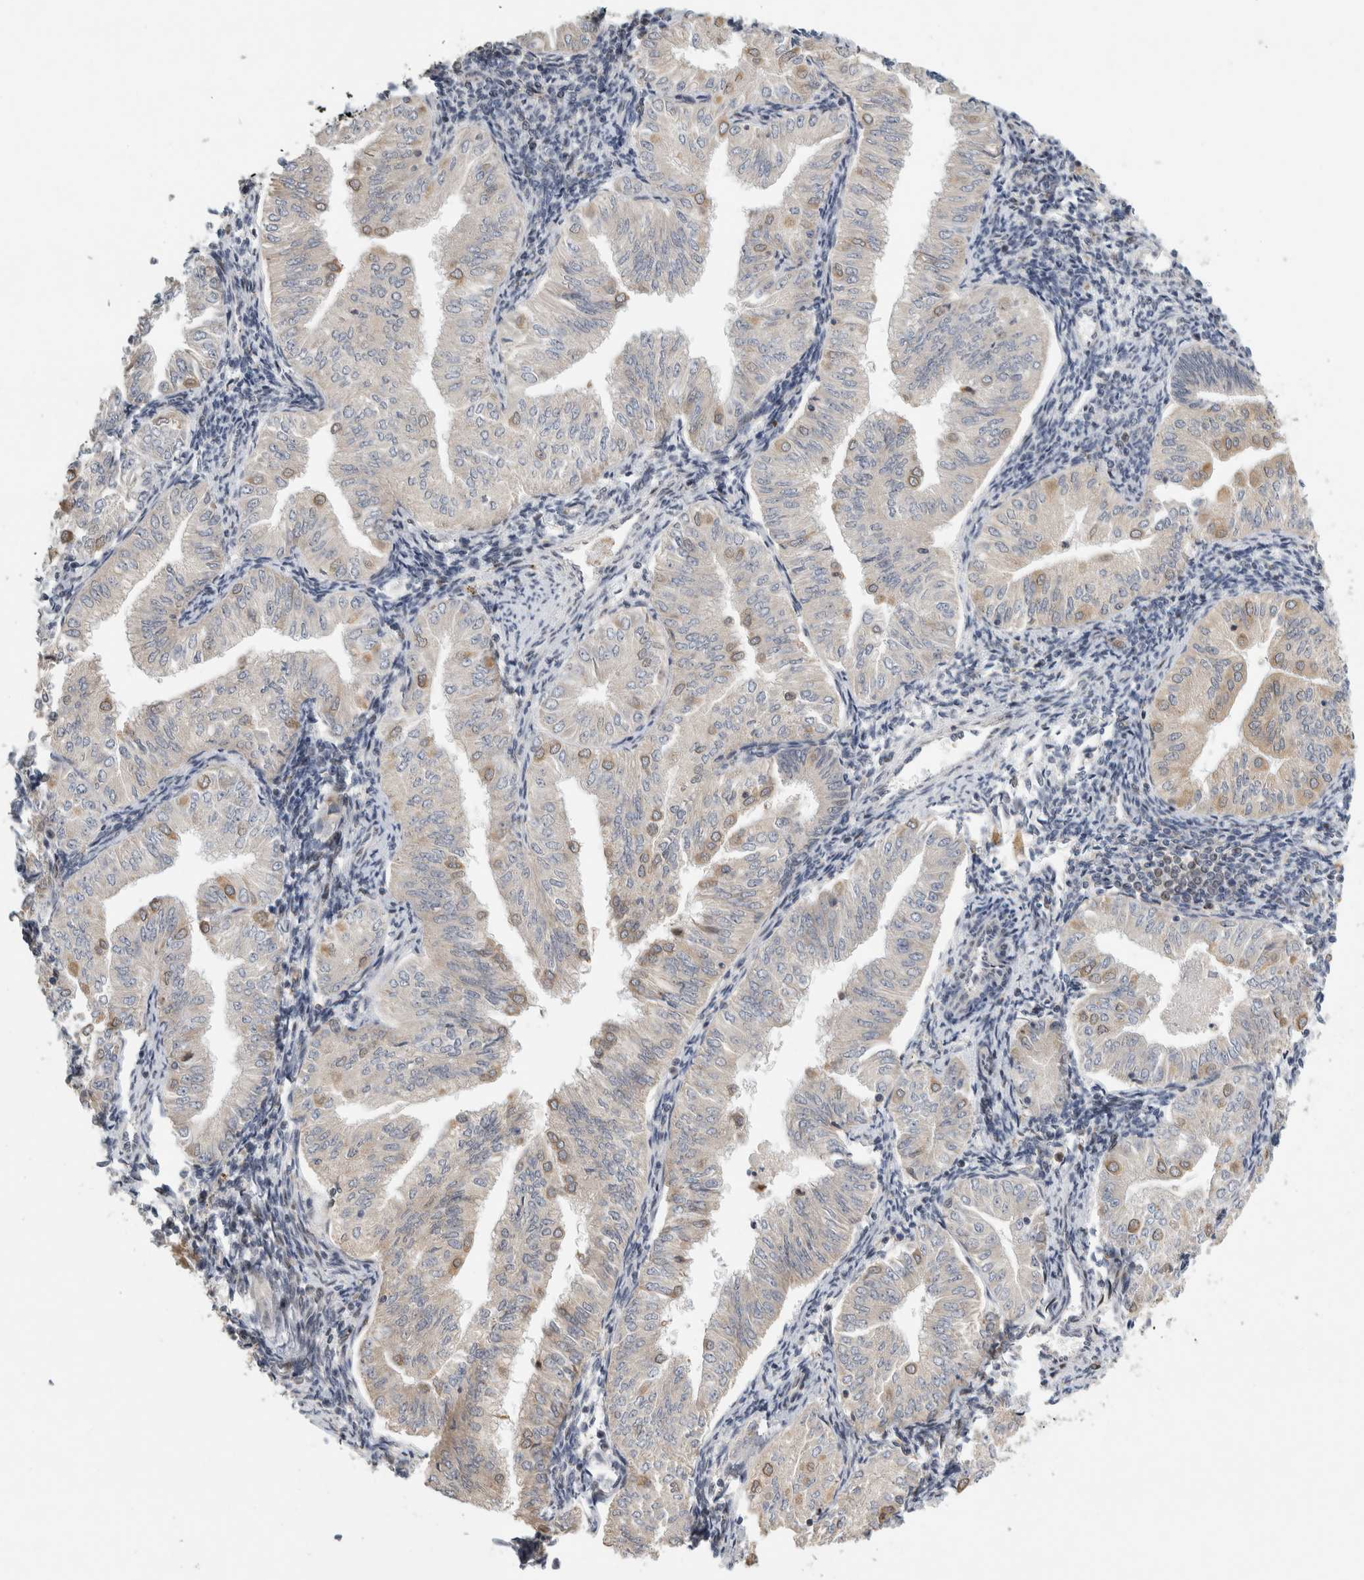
{"staining": {"intensity": "weak", "quantity": "<25%", "location": "cytoplasmic/membranous"}, "tissue": "endometrial cancer", "cell_type": "Tumor cells", "image_type": "cancer", "snomed": [{"axis": "morphology", "description": "Normal tissue, NOS"}, {"axis": "morphology", "description": "Adenocarcinoma, NOS"}, {"axis": "topography", "description": "Endometrium"}], "caption": "This is an IHC image of endometrial cancer (adenocarcinoma). There is no staining in tumor cells.", "gene": "C8orf58", "patient": {"sex": "female", "age": 53}}